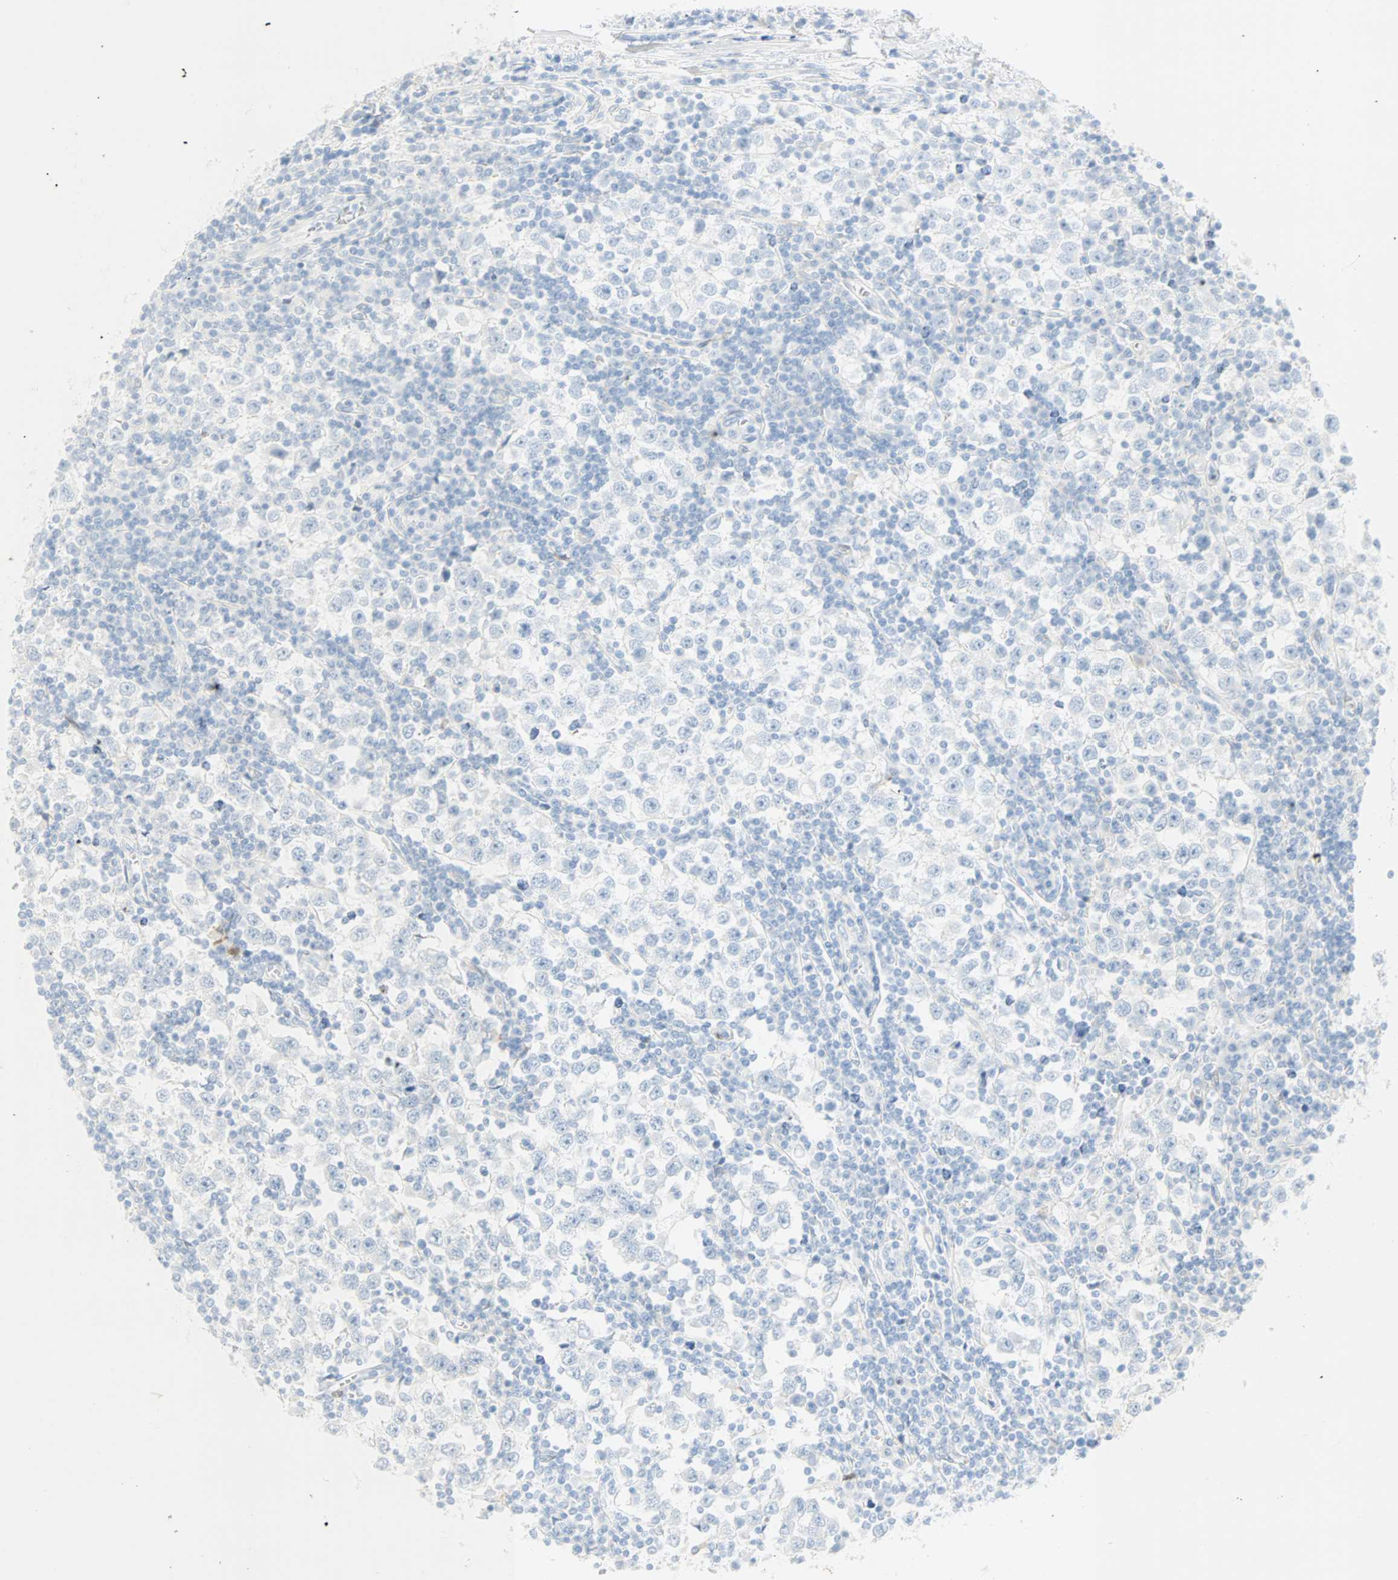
{"staining": {"intensity": "negative", "quantity": "none", "location": "none"}, "tissue": "testis cancer", "cell_type": "Tumor cells", "image_type": "cancer", "snomed": [{"axis": "morphology", "description": "Seminoma, NOS"}, {"axis": "topography", "description": "Testis"}], "caption": "Immunohistochemistry (IHC) histopathology image of human seminoma (testis) stained for a protein (brown), which reveals no positivity in tumor cells.", "gene": "SELENBP1", "patient": {"sex": "male", "age": 65}}